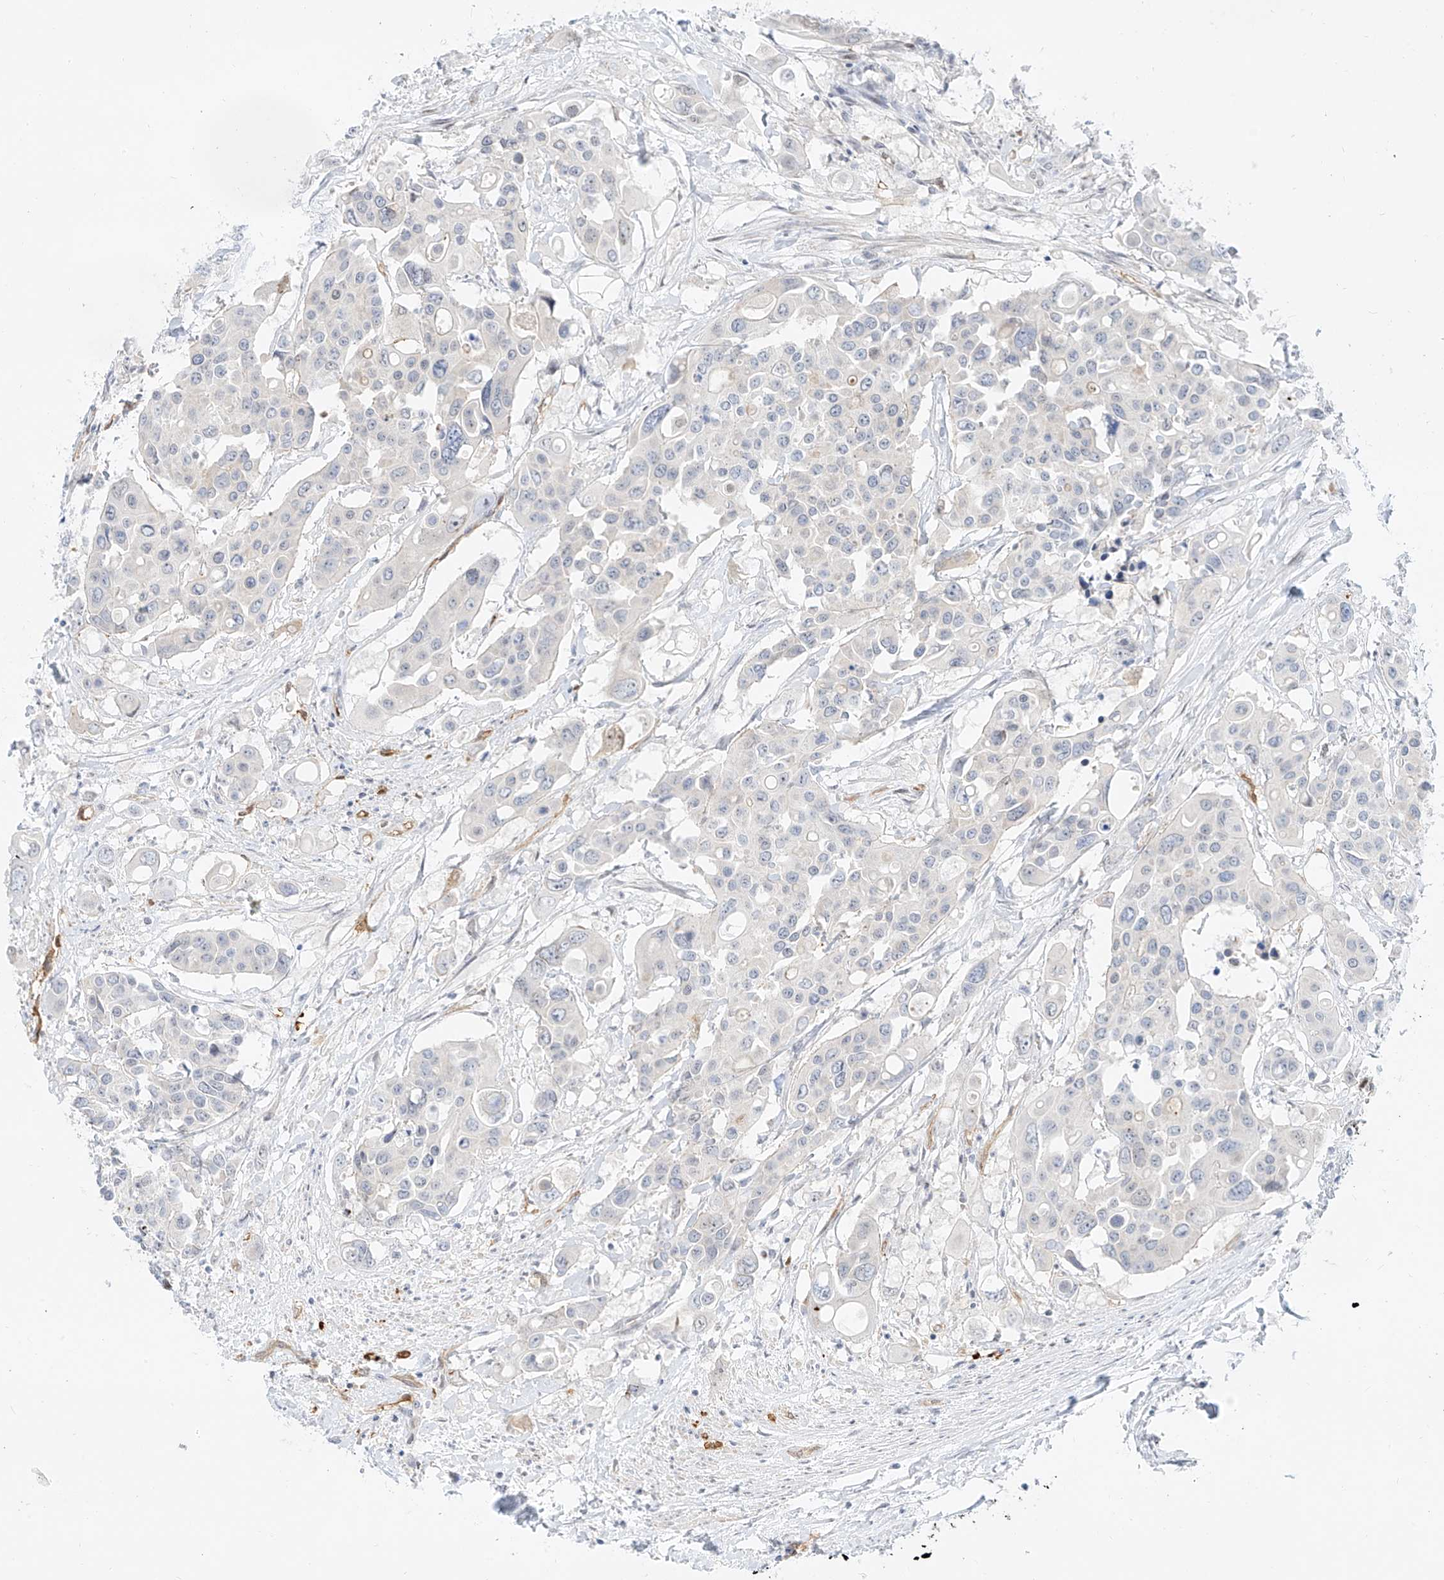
{"staining": {"intensity": "negative", "quantity": "none", "location": "none"}, "tissue": "colorectal cancer", "cell_type": "Tumor cells", "image_type": "cancer", "snomed": [{"axis": "morphology", "description": "Adenocarcinoma, NOS"}, {"axis": "topography", "description": "Colon"}], "caption": "Histopathology image shows no protein positivity in tumor cells of colorectal cancer (adenocarcinoma) tissue. (DAB (3,3'-diaminobenzidine) IHC visualized using brightfield microscopy, high magnification).", "gene": "NHSL1", "patient": {"sex": "male", "age": 77}}